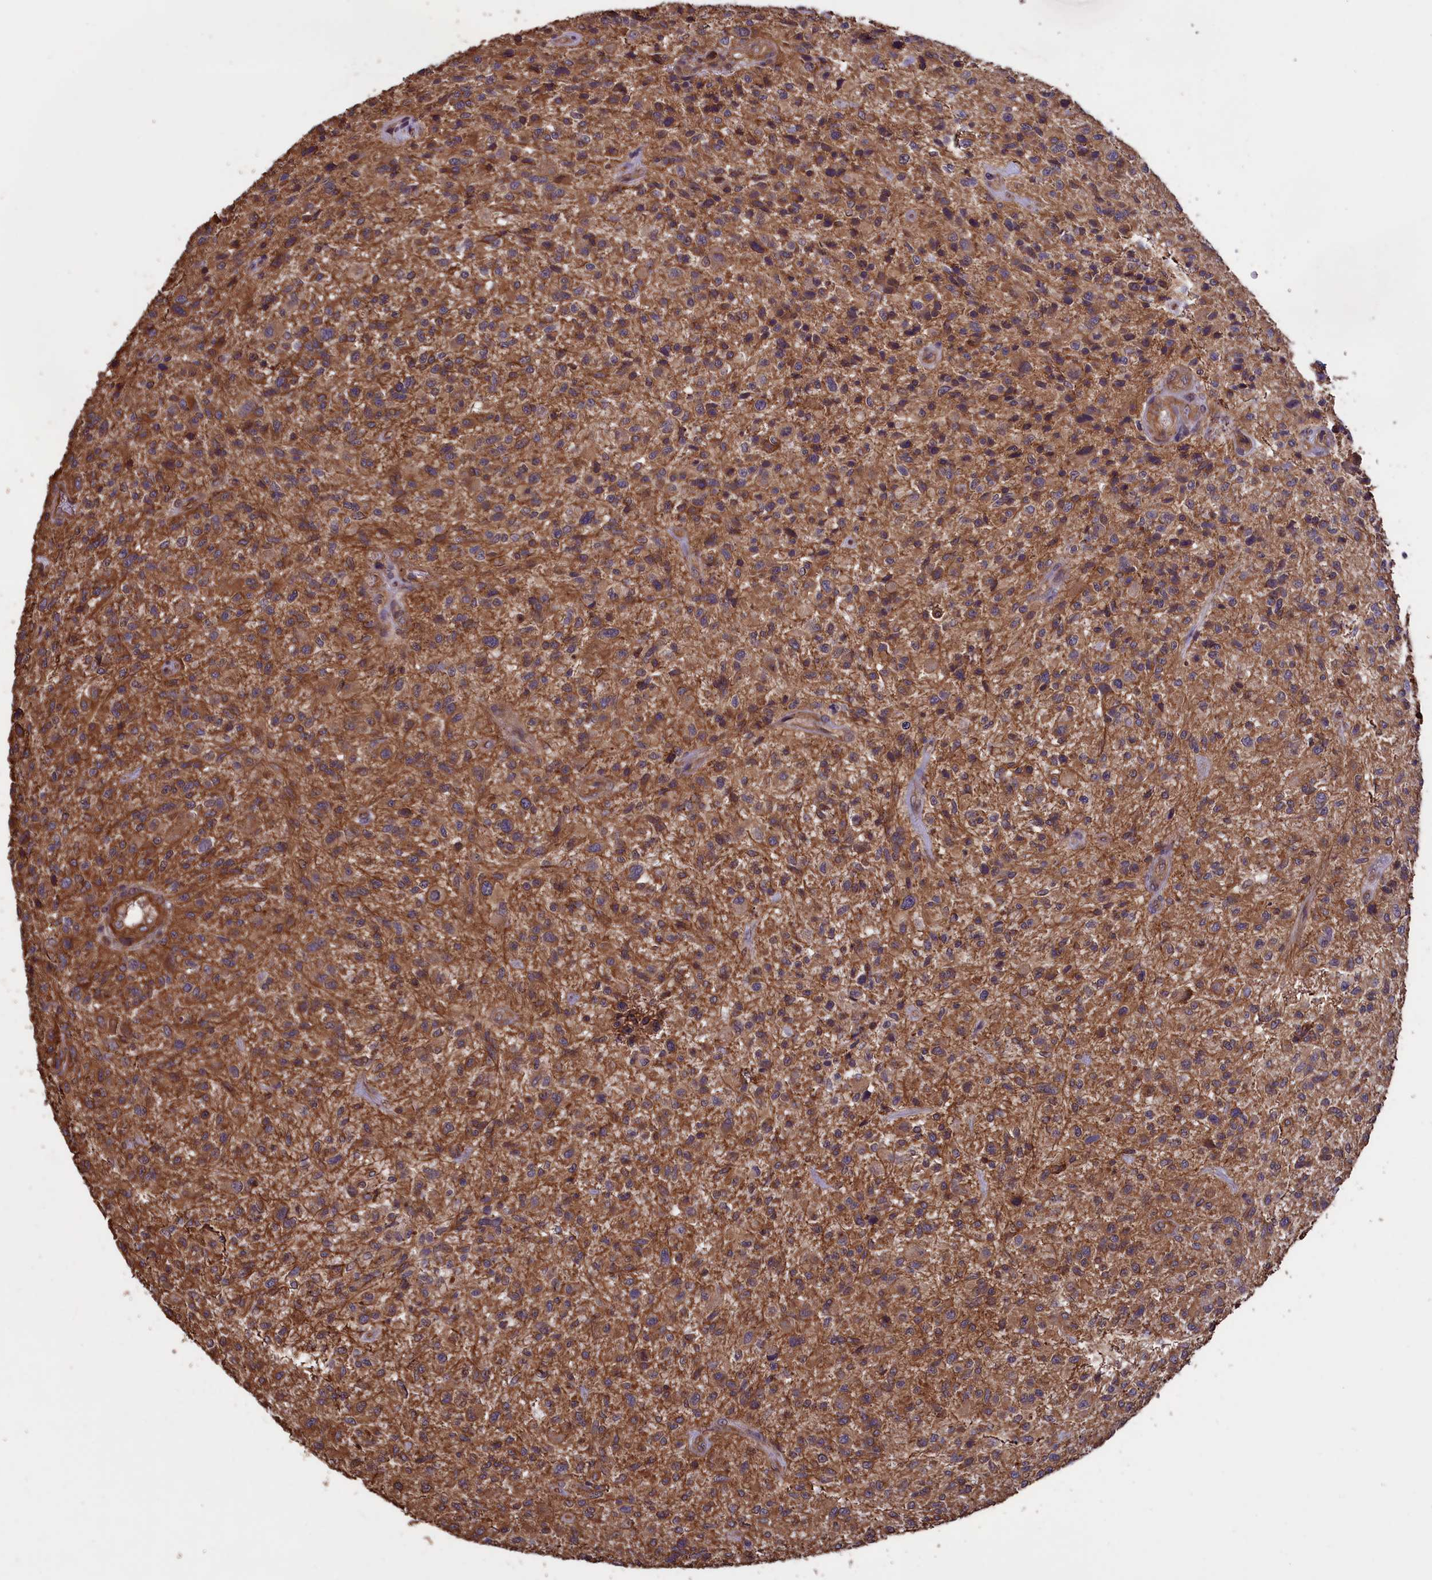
{"staining": {"intensity": "weak", "quantity": "25%-75%", "location": "cytoplasmic/membranous"}, "tissue": "glioma", "cell_type": "Tumor cells", "image_type": "cancer", "snomed": [{"axis": "morphology", "description": "Glioma, malignant, High grade"}, {"axis": "topography", "description": "Brain"}], "caption": "Protein staining of malignant high-grade glioma tissue displays weak cytoplasmic/membranous expression in approximately 25%-75% of tumor cells.", "gene": "DAPK3", "patient": {"sex": "male", "age": 47}}